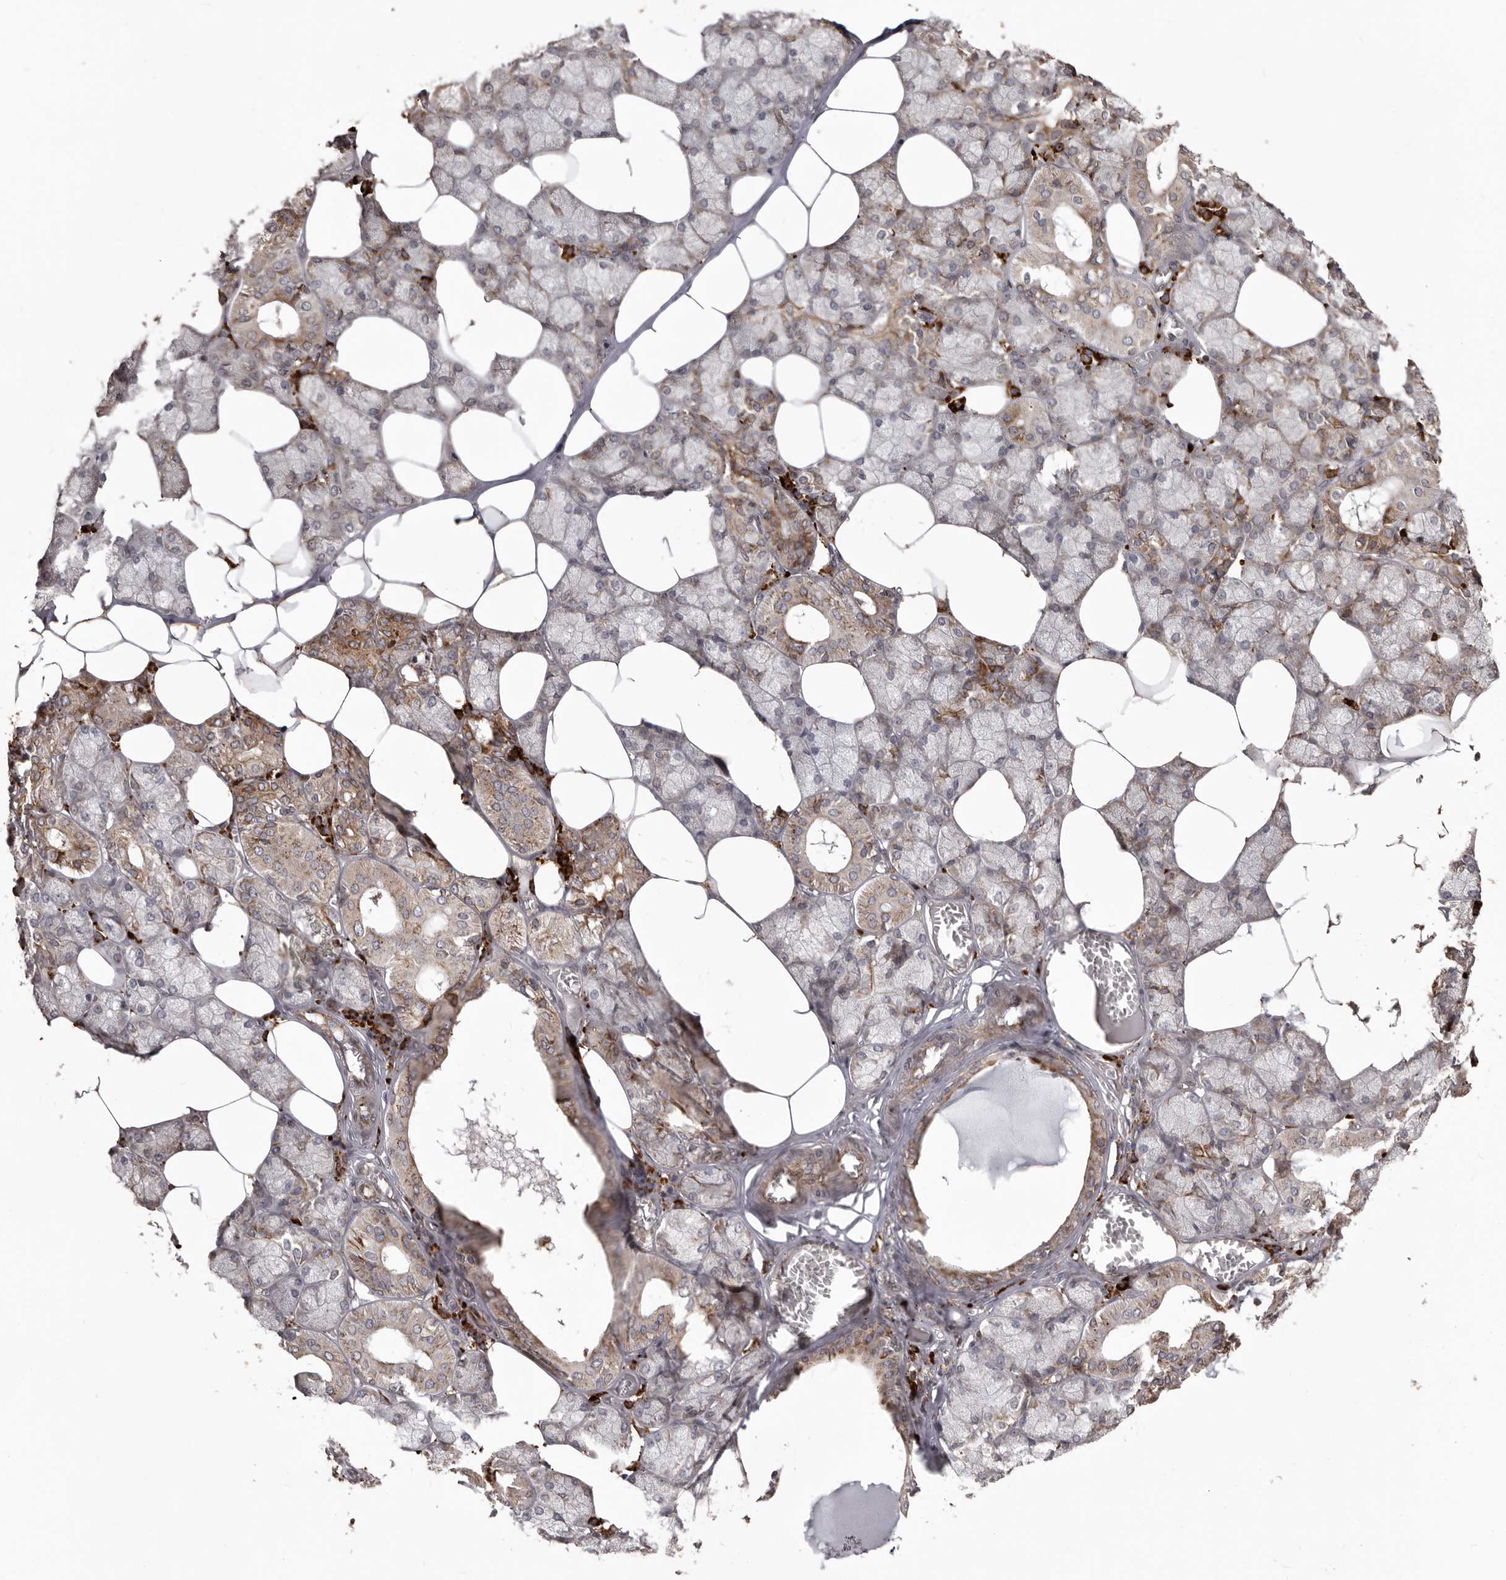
{"staining": {"intensity": "moderate", "quantity": "25%-75%", "location": "cytoplasmic/membranous"}, "tissue": "salivary gland", "cell_type": "Glandular cells", "image_type": "normal", "snomed": [{"axis": "morphology", "description": "Normal tissue, NOS"}, {"axis": "topography", "description": "Salivary gland"}], "caption": "Unremarkable salivary gland exhibits moderate cytoplasmic/membranous positivity in about 25%-75% of glandular cells (DAB (3,3'-diaminobenzidine) IHC, brown staining for protein, blue staining for nuclei)..", "gene": "NUP43", "patient": {"sex": "male", "age": 62}}